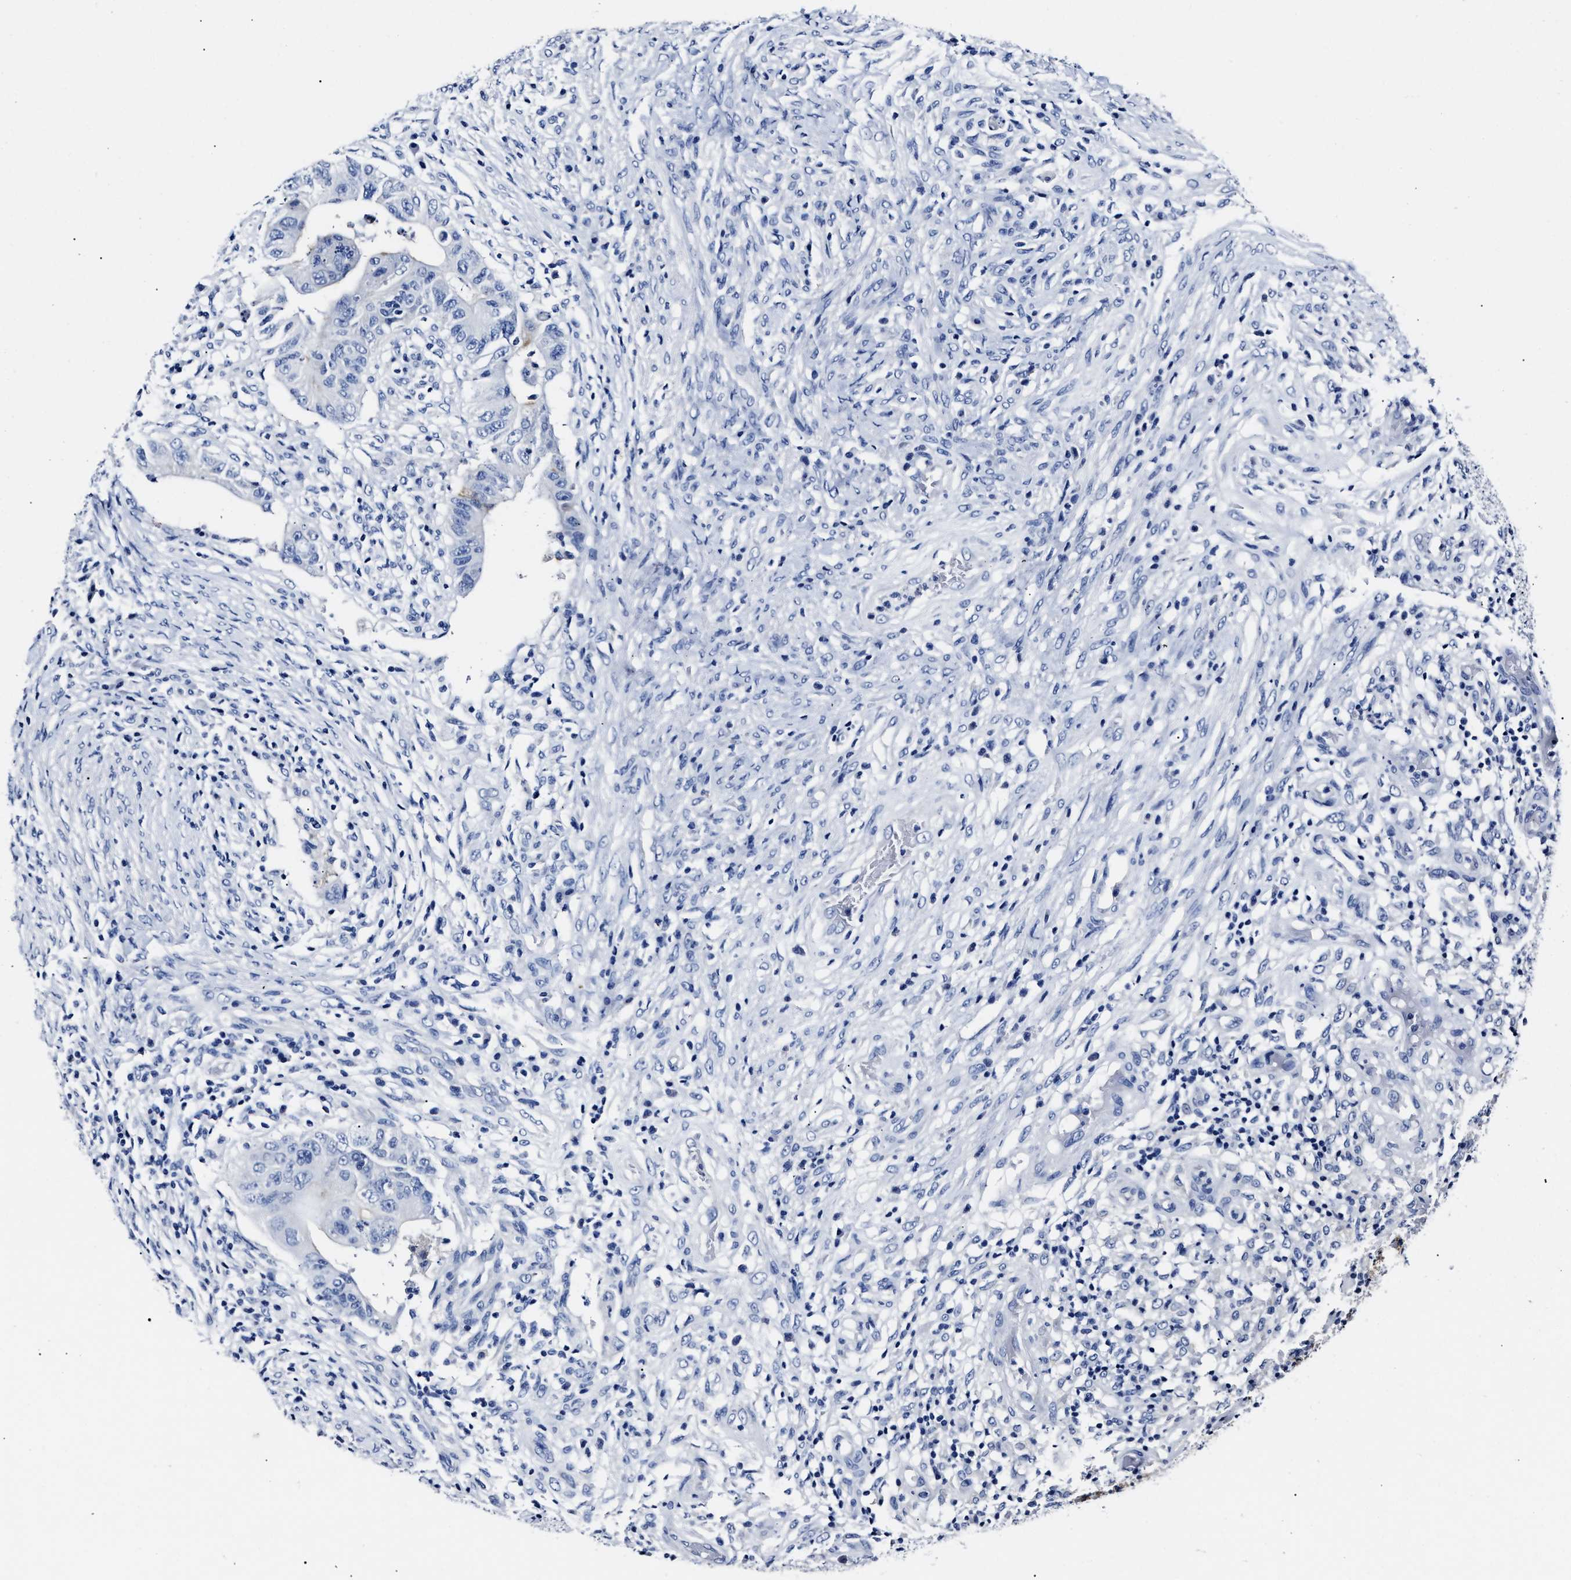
{"staining": {"intensity": "negative", "quantity": "none", "location": "none"}, "tissue": "colorectal cancer", "cell_type": "Tumor cells", "image_type": "cancer", "snomed": [{"axis": "morphology", "description": "Adenocarcinoma, NOS"}, {"axis": "topography", "description": "Rectum"}], "caption": "Immunohistochemistry image of colorectal cancer (adenocarcinoma) stained for a protein (brown), which exhibits no expression in tumor cells. (Brightfield microscopy of DAB immunohistochemistry at high magnification).", "gene": "ALPG", "patient": {"sex": "female", "age": 71}}